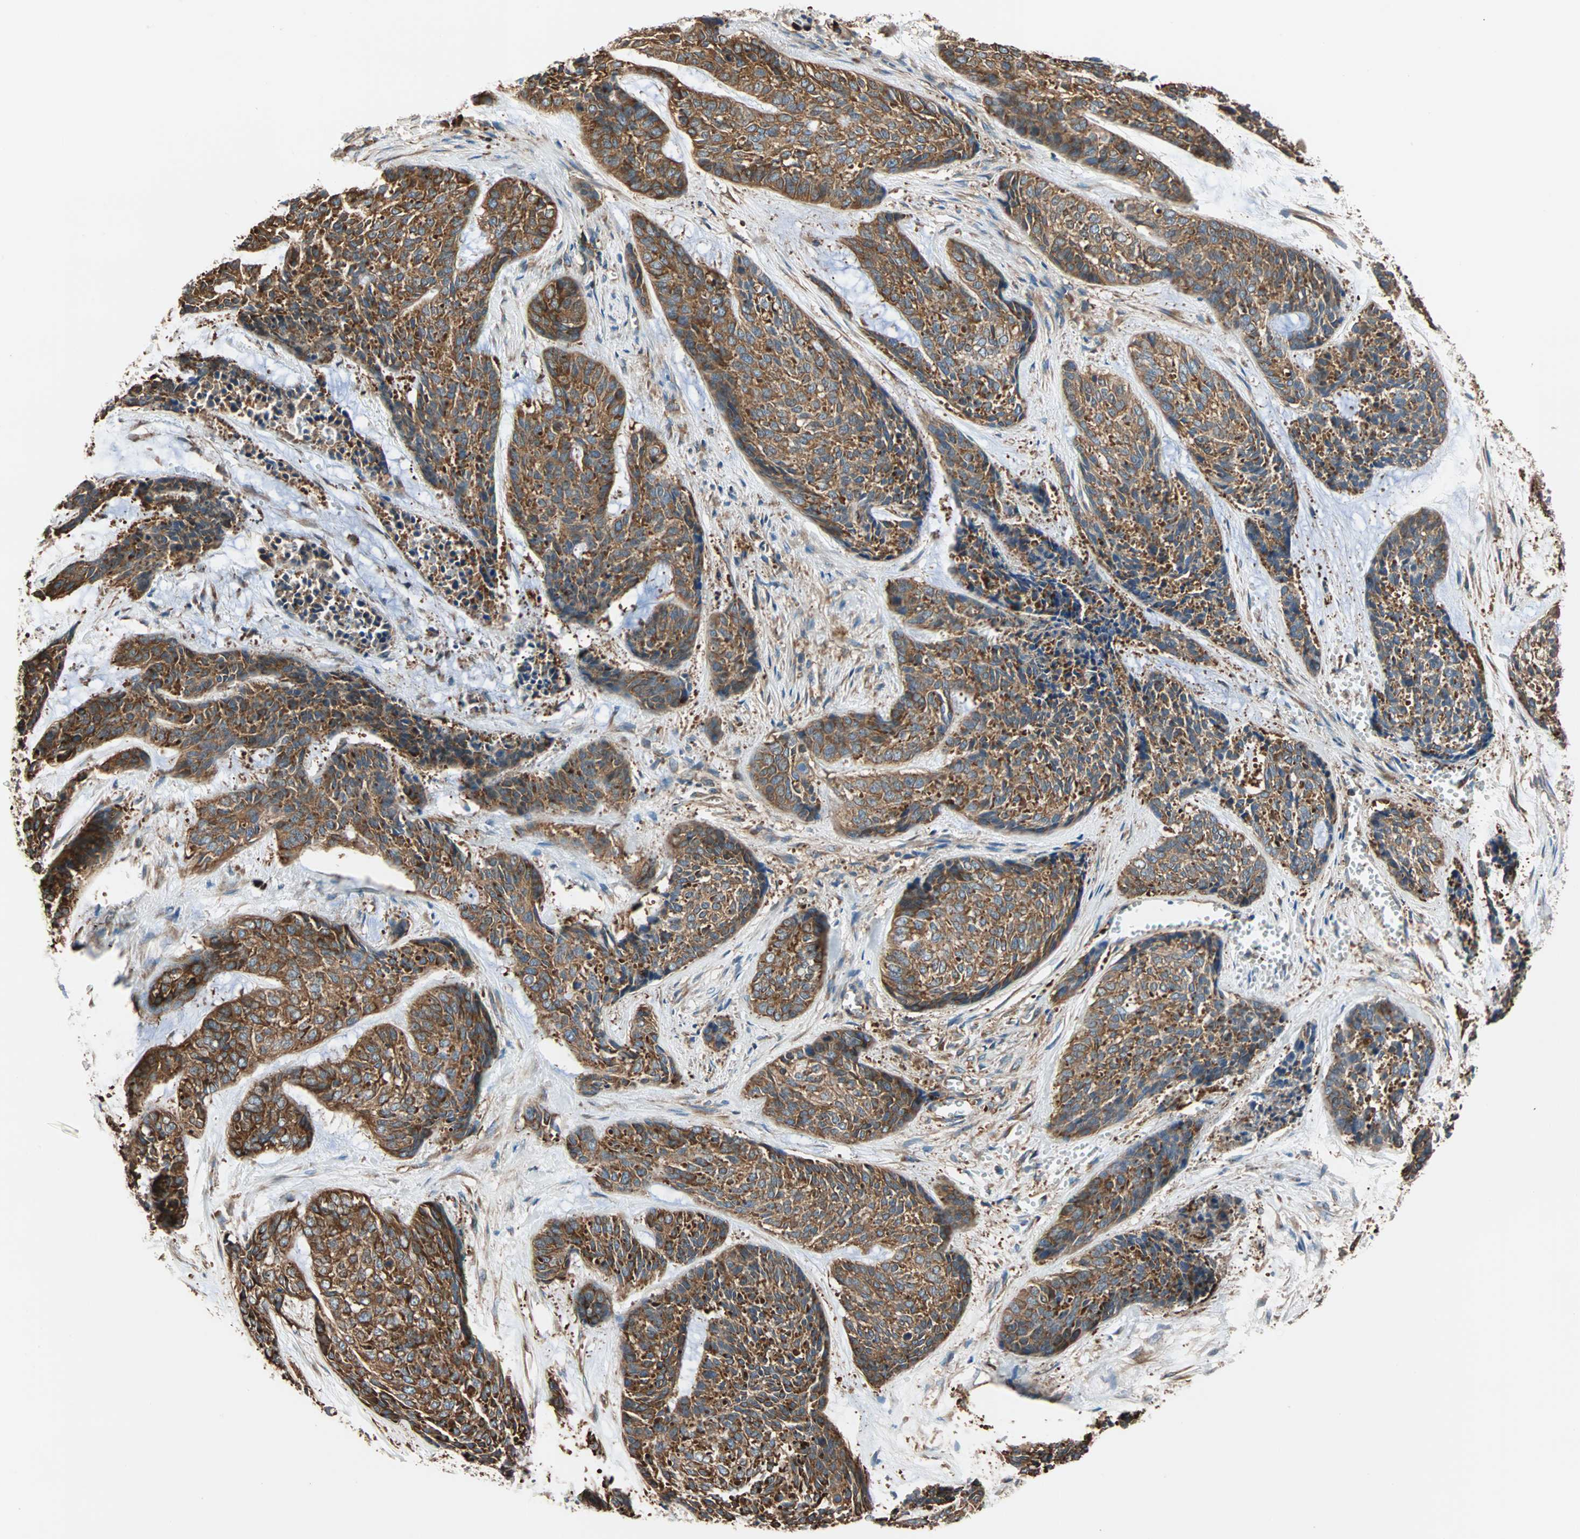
{"staining": {"intensity": "strong", "quantity": ">75%", "location": "cytoplasmic/membranous"}, "tissue": "skin cancer", "cell_type": "Tumor cells", "image_type": "cancer", "snomed": [{"axis": "morphology", "description": "Basal cell carcinoma"}, {"axis": "topography", "description": "Skin"}], "caption": "A histopathology image of human skin basal cell carcinoma stained for a protein demonstrates strong cytoplasmic/membranous brown staining in tumor cells. (Stains: DAB (3,3'-diaminobenzidine) in brown, nuclei in blue, Microscopy: brightfield microscopy at high magnification).", "gene": "EEF2", "patient": {"sex": "female", "age": 64}}